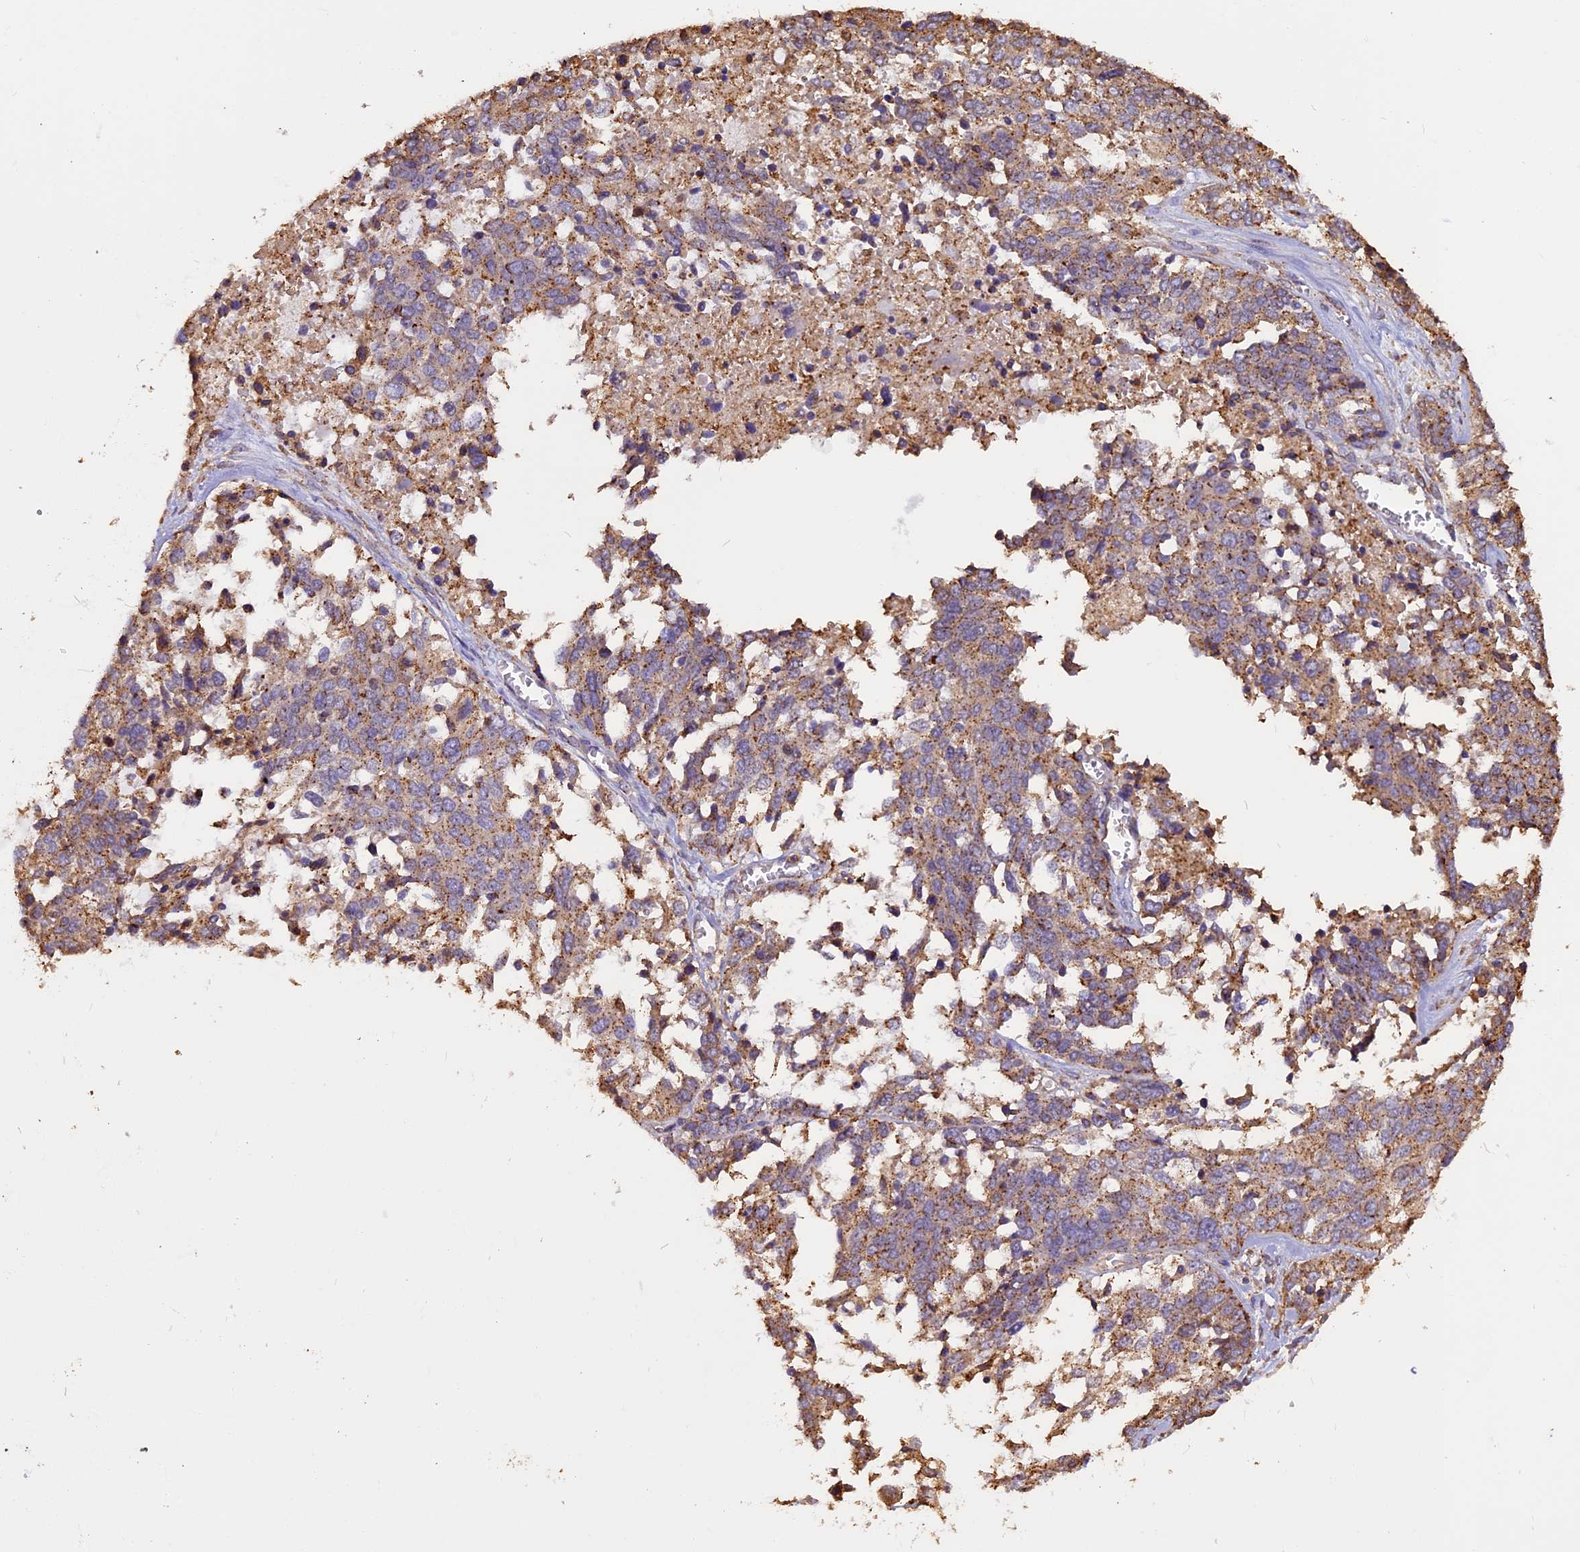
{"staining": {"intensity": "weak", "quantity": "25%-75%", "location": "cytoplasmic/membranous"}, "tissue": "ovarian cancer", "cell_type": "Tumor cells", "image_type": "cancer", "snomed": [{"axis": "morphology", "description": "Cystadenocarcinoma, serous, NOS"}, {"axis": "topography", "description": "Ovary"}], "caption": "Immunohistochemistry (DAB (3,3'-diaminobenzidine)) staining of human ovarian cancer displays weak cytoplasmic/membranous protein staining in about 25%-75% of tumor cells.", "gene": "CHMP2A", "patient": {"sex": "female", "age": 44}}